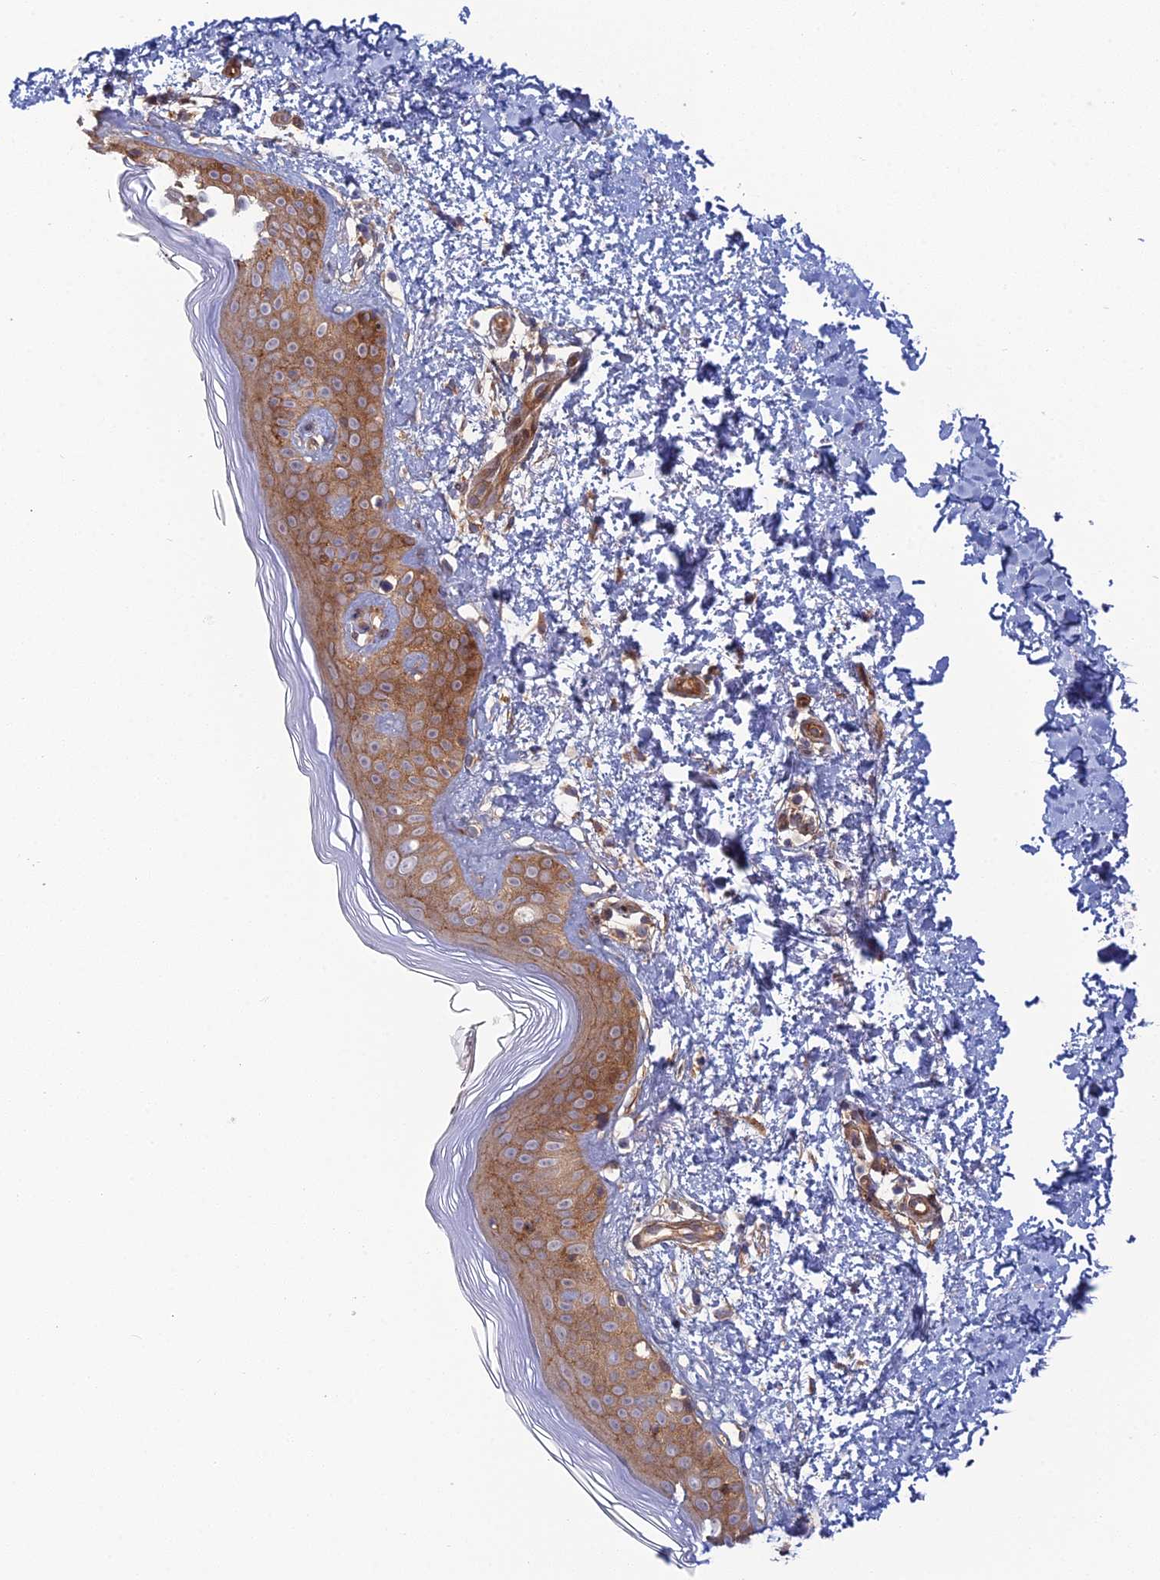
{"staining": {"intensity": "moderate", "quantity": "25%-75%", "location": "cytoplasmic/membranous"}, "tissue": "skin", "cell_type": "Fibroblasts", "image_type": "normal", "snomed": [{"axis": "morphology", "description": "Normal tissue, NOS"}, {"axis": "topography", "description": "Skin"}], "caption": "Skin stained with immunohistochemistry exhibits moderate cytoplasmic/membranous expression in about 25%-75% of fibroblasts. (DAB (3,3'-diaminobenzidine) = brown stain, brightfield microscopy at high magnification).", "gene": "ABHD1", "patient": {"sex": "female", "age": 64}}